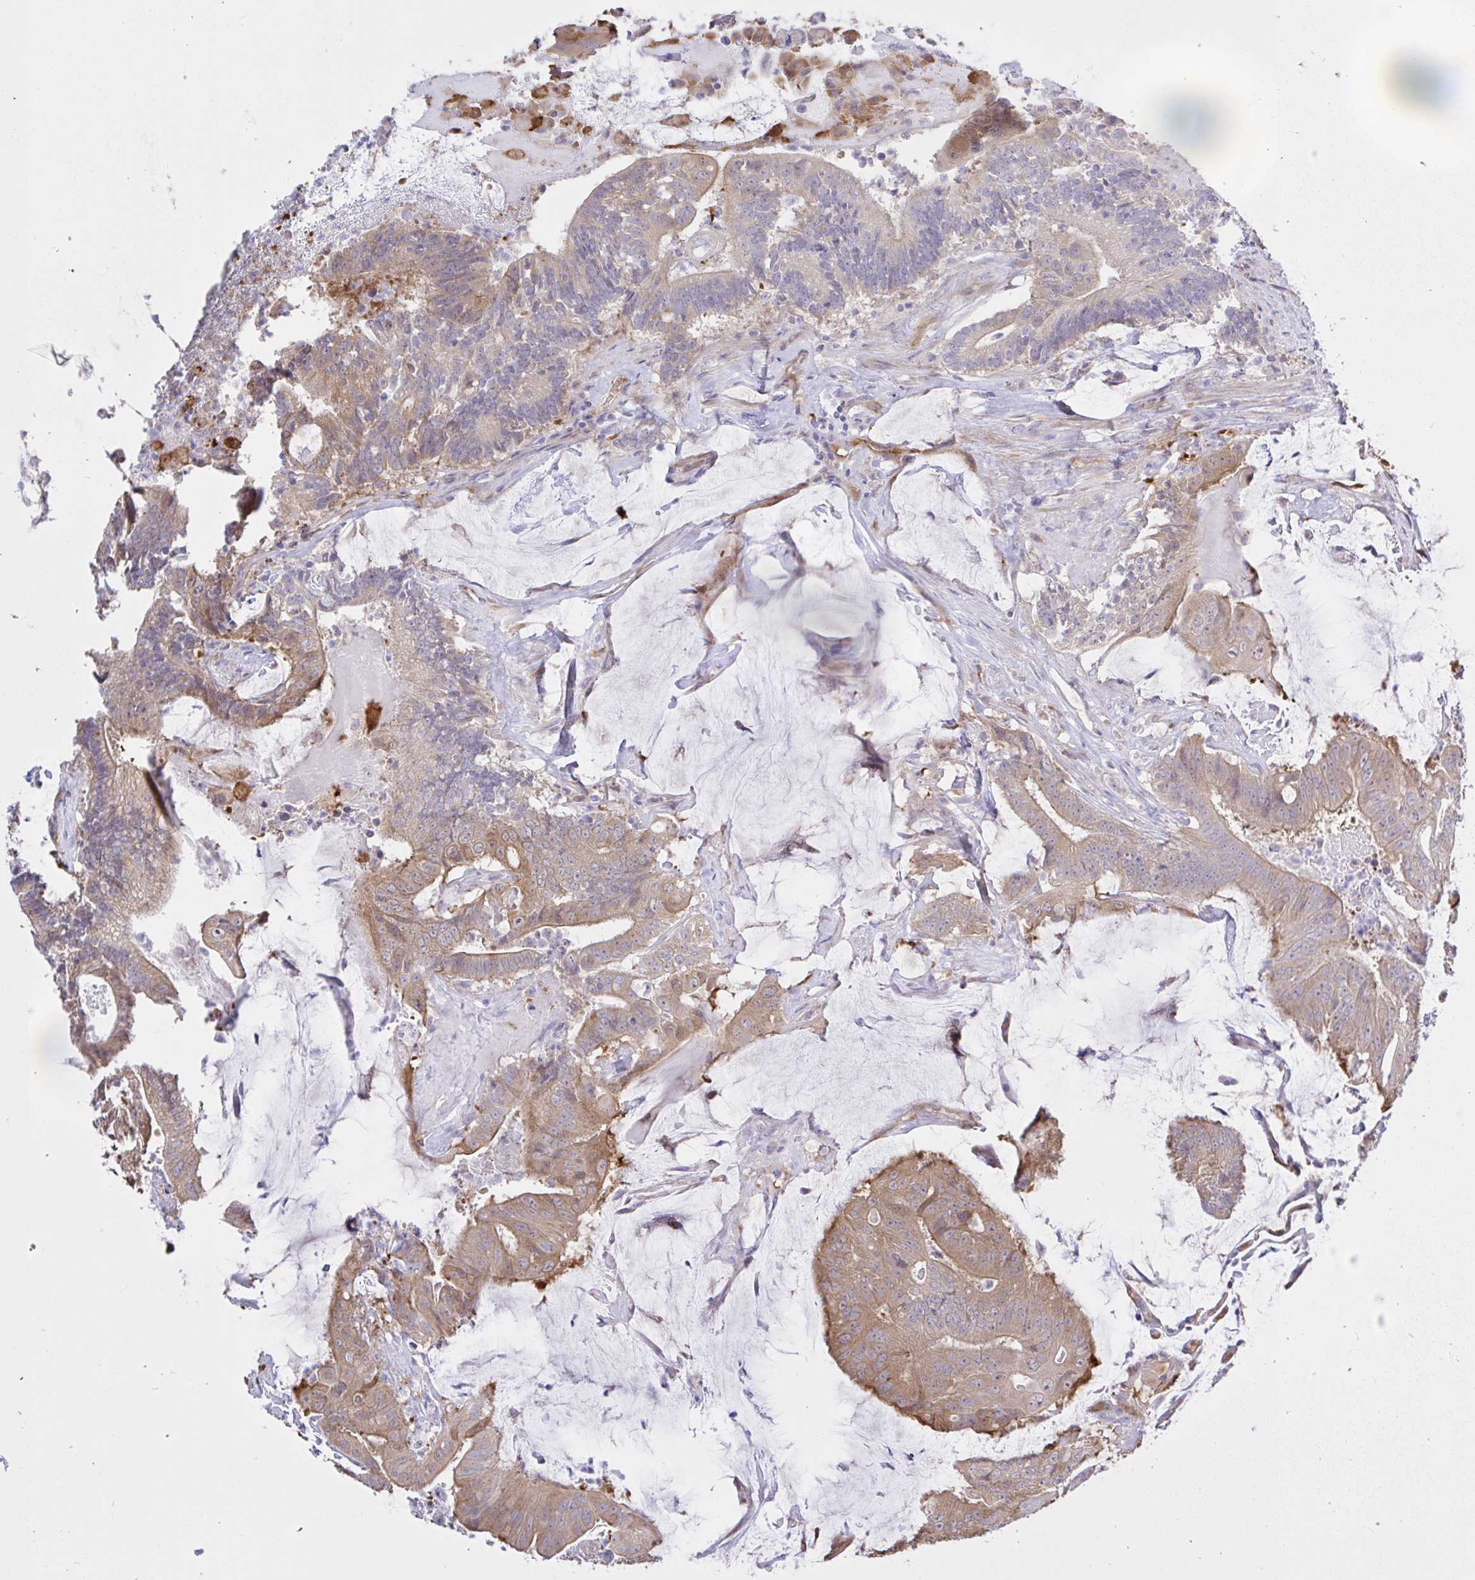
{"staining": {"intensity": "moderate", "quantity": "<25%", "location": "cytoplasmic/membranous"}, "tissue": "colorectal cancer", "cell_type": "Tumor cells", "image_type": "cancer", "snomed": [{"axis": "morphology", "description": "Adenocarcinoma, NOS"}, {"axis": "topography", "description": "Colon"}], "caption": "Tumor cells reveal moderate cytoplasmic/membranous positivity in approximately <25% of cells in colorectal cancer (adenocarcinoma).", "gene": "EEF1A2", "patient": {"sex": "female", "age": 43}}